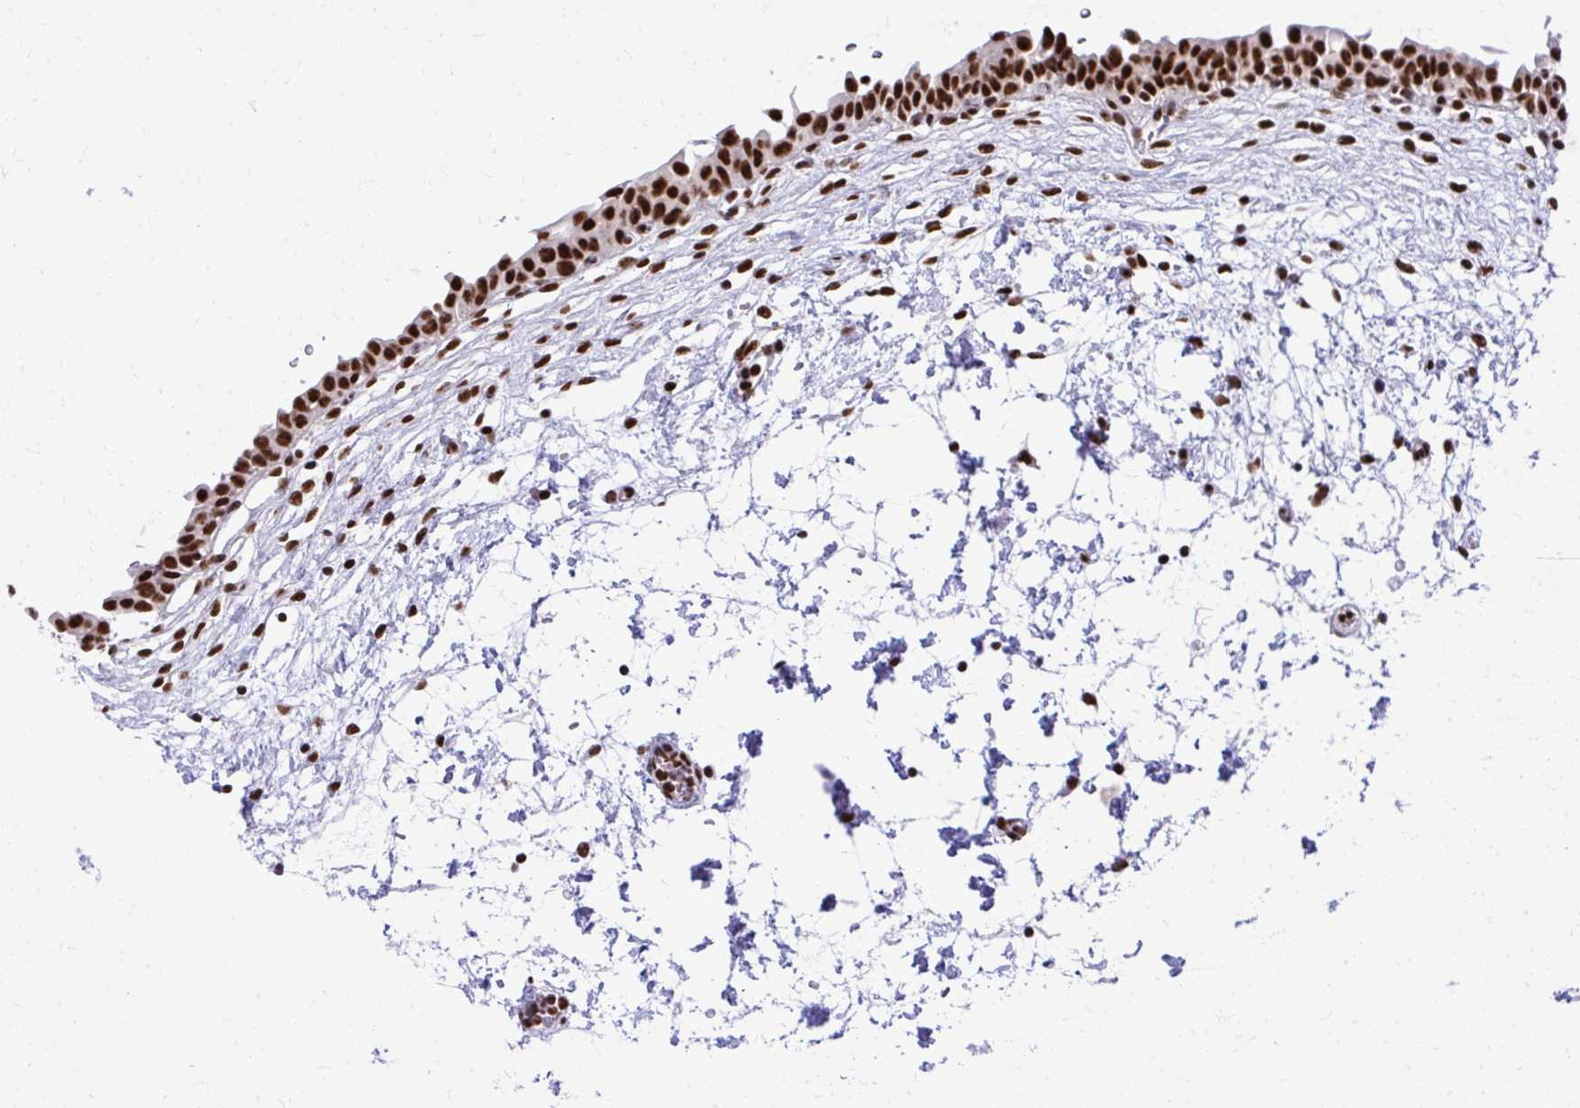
{"staining": {"intensity": "strong", "quantity": ">75%", "location": "nuclear"}, "tissue": "urinary bladder", "cell_type": "Urothelial cells", "image_type": "normal", "snomed": [{"axis": "morphology", "description": "Normal tissue, NOS"}, {"axis": "topography", "description": "Urinary bladder"}], "caption": "High-power microscopy captured an immunohistochemistry (IHC) histopathology image of normal urinary bladder, revealing strong nuclear positivity in about >75% of urothelial cells.", "gene": "PRPF19", "patient": {"sex": "male", "age": 37}}